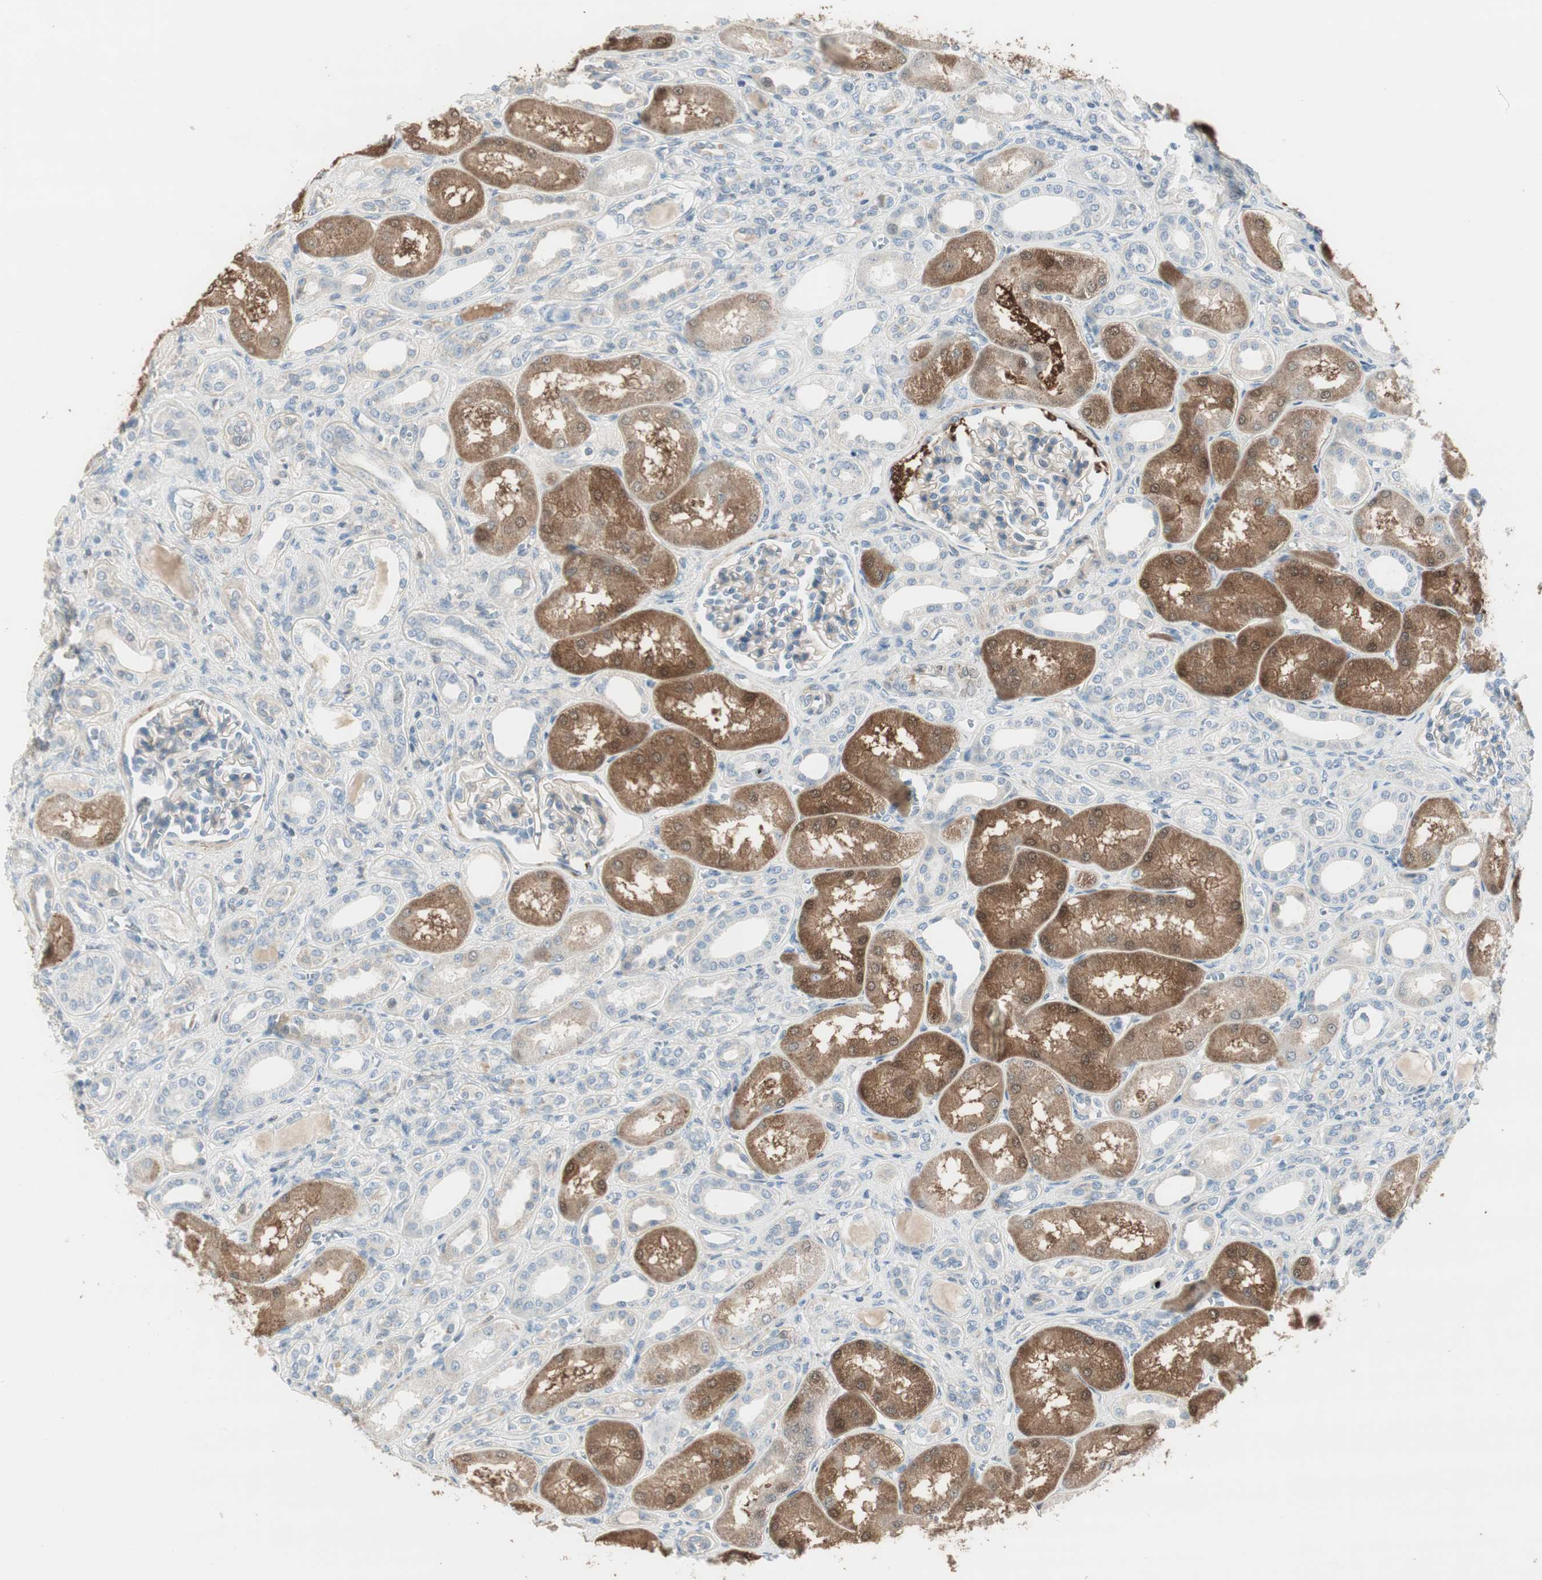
{"staining": {"intensity": "weak", "quantity": "25%-75%", "location": "cytoplasmic/membranous"}, "tissue": "kidney", "cell_type": "Cells in glomeruli", "image_type": "normal", "snomed": [{"axis": "morphology", "description": "Normal tissue, NOS"}, {"axis": "topography", "description": "Kidney"}], "caption": "A high-resolution image shows immunohistochemistry staining of normal kidney, which displays weak cytoplasmic/membranous expression in about 25%-75% of cells in glomeruli. (DAB = brown stain, brightfield microscopy at high magnification).", "gene": "EVA1A", "patient": {"sex": "male", "age": 7}}